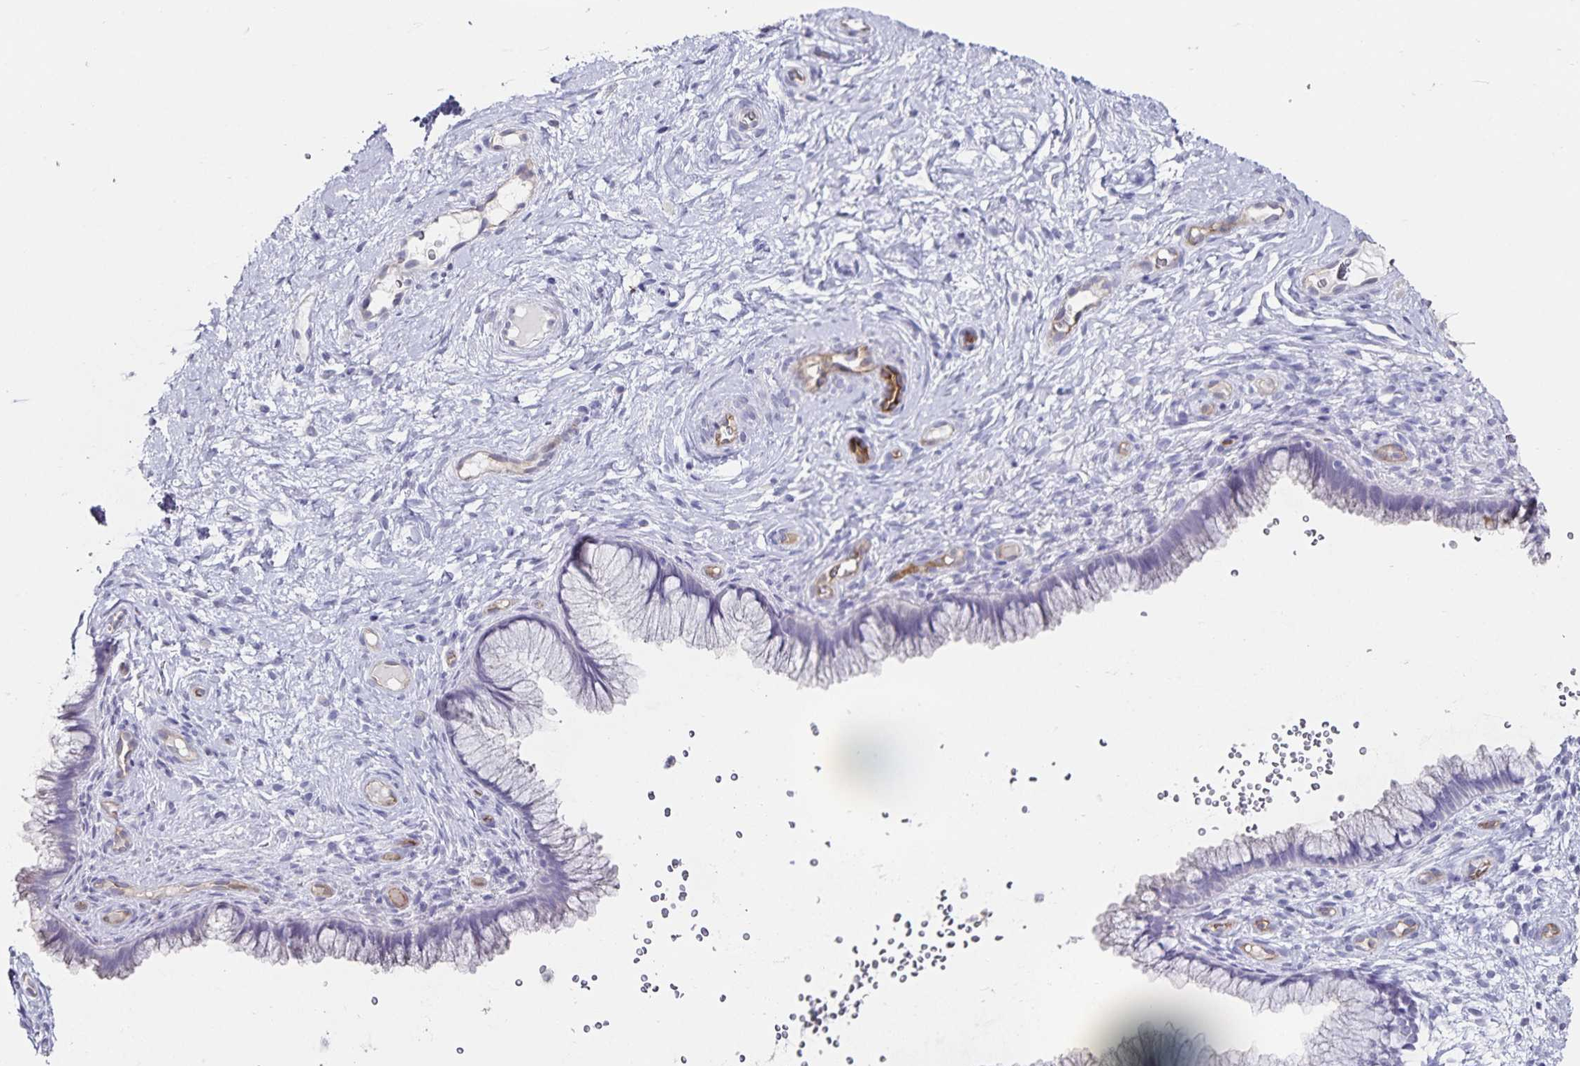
{"staining": {"intensity": "negative", "quantity": "none", "location": "none"}, "tissue": "cervix", "cell_type": "Glandular cells", "image_type": "normal", "snomed": [{"axis": "morphology", "description": "Normal tissue, NOS"}, {"axis": "topography", "description": "Cervix"}], "caption": "IHC of benign cervix exhibits no staining in glandular cells. (Stains: DAB (3,3'-diaminobenzidine) immunohistochemistry (IHC) with hematoxylin counter stain, Microscopy: brightfield microscopy at high magnification).", "gene": "PODXL", "patient": {"sex": "female", "age": 34}}